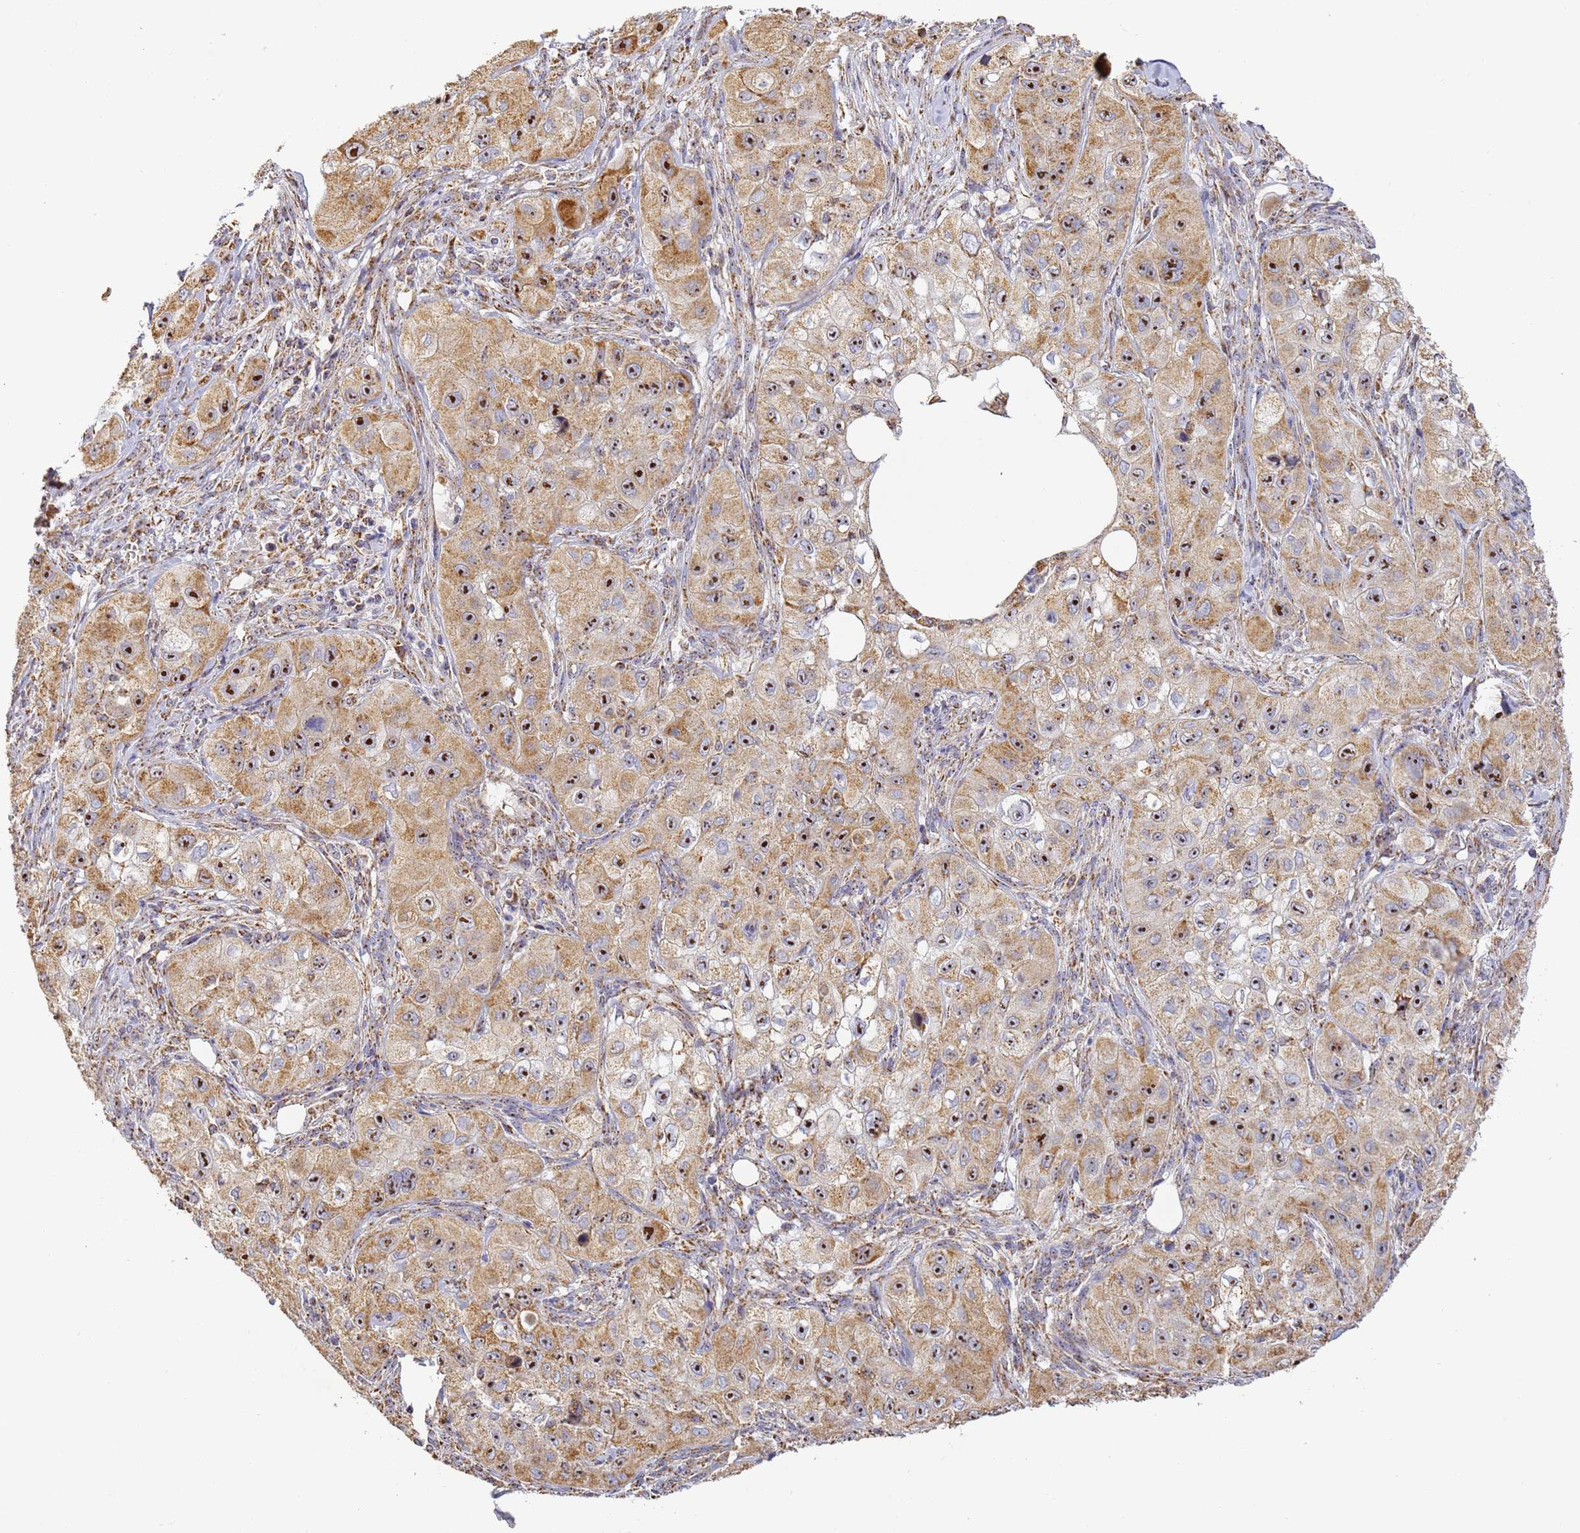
{"staining": {"intensity": "strong", "quantity": "25%-75%", "location": "cytoplasmic/membranous,nuclear"}, "tissue": "skin cancer", "cell_type": "Tumor cells", "image_type": "cancer", "snomed": [{"axis": "morphology", "description": "Squamous cell carcinoma, NOS"}, {"axis": "topography", "description": "Skin"}, {"axis": "topography", "description": "Subcutis"}], "caption": "Protein expression analysis of skin squamous cell carcinoma demonstrates strong cytoplasmic/membranous and nuclear positivity in approximately 25%-75% of tumor cells.", "gene": "FRG2C", "patient": {"sex": "male", "age": 73}}